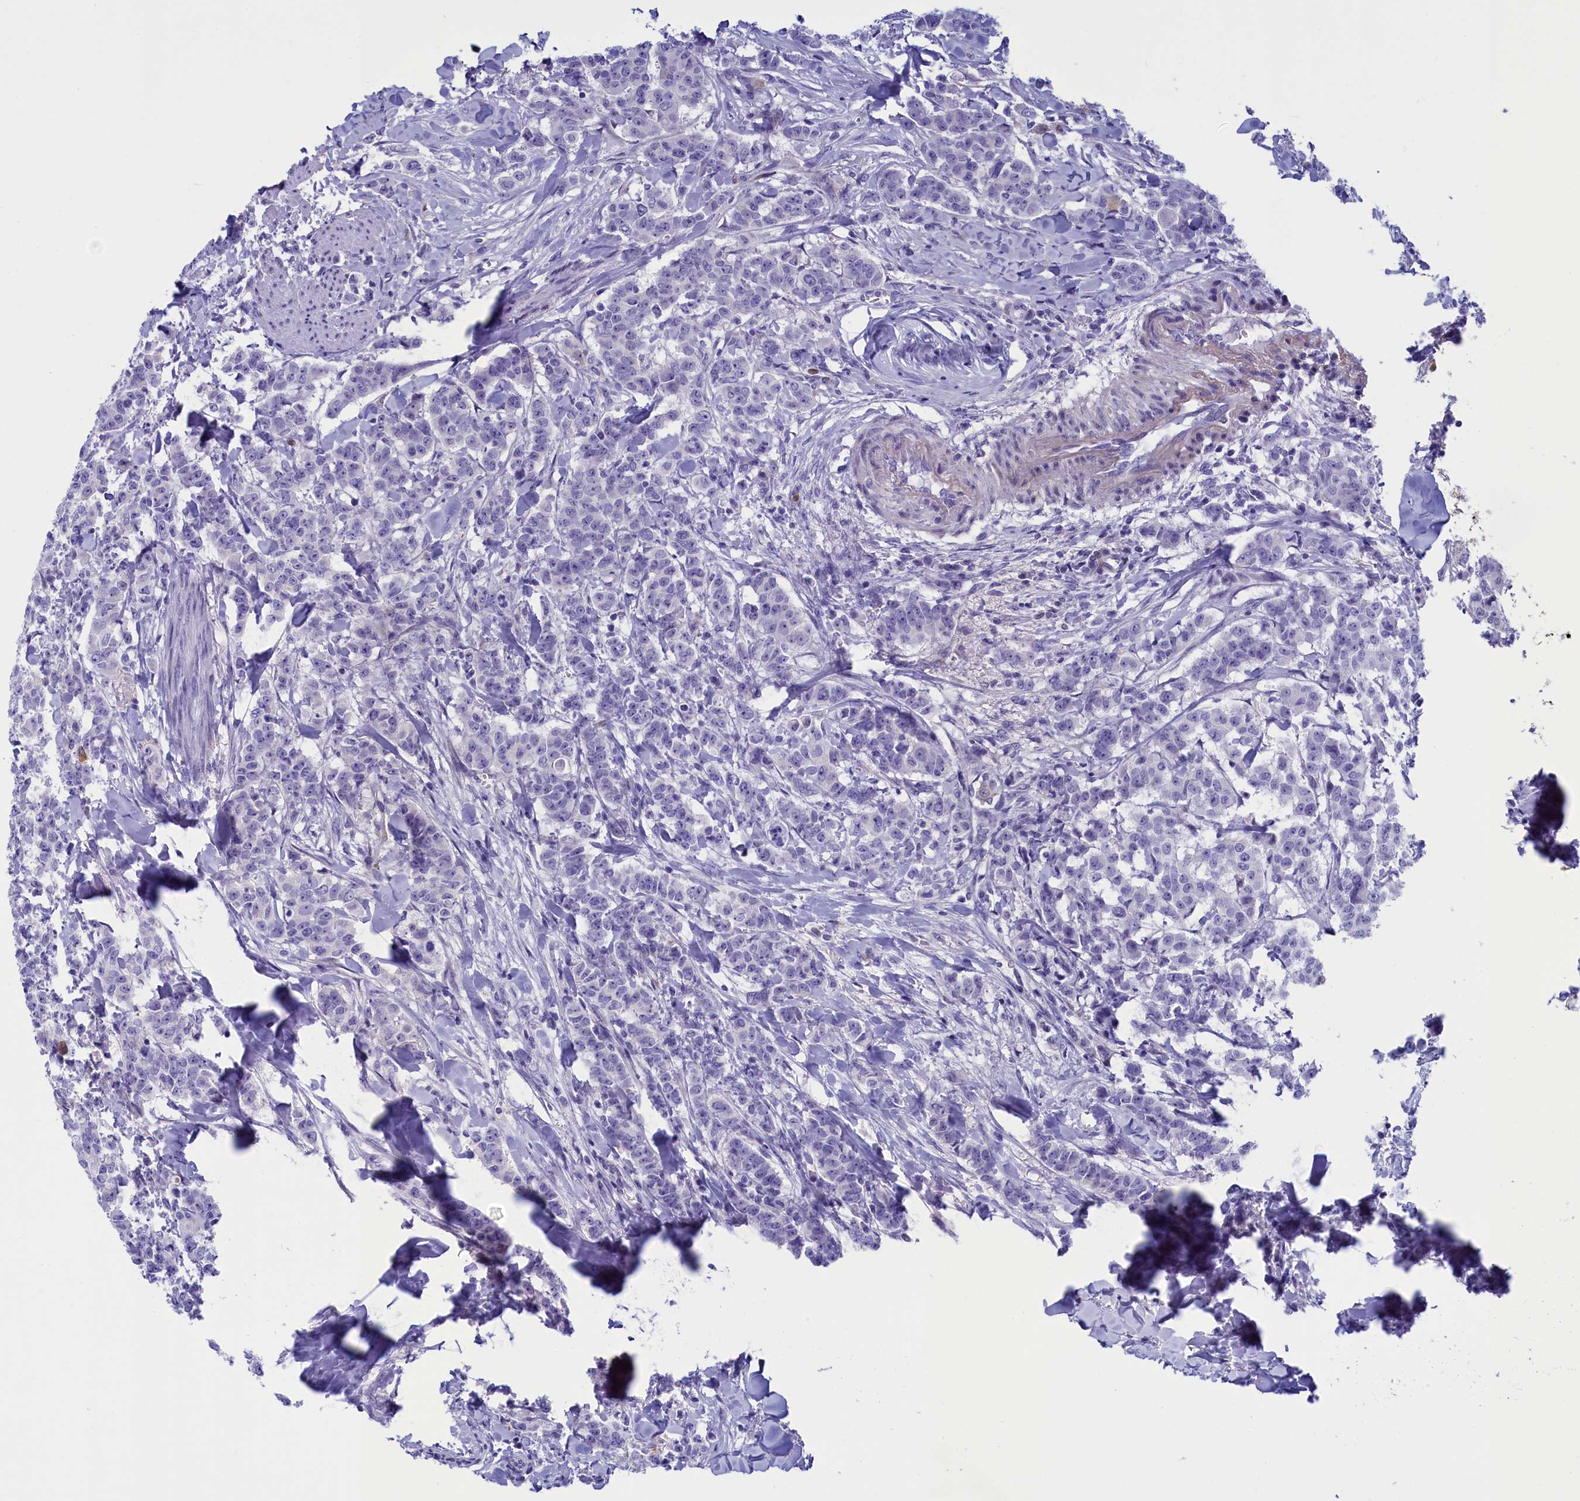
{"staining": {"intensity": "negative", "quantity": "none", "location": "none"}, "tissue": "breast cancer", "cell_type": "Tumor cells", "image_type": "cancer", "snomed": [{"axis": "morphology", "description": "Duct carcinoma"}, {"axis": "topography", "description": "Breast"}], "caption": "DAB immunohistochemical staining of human breast cancer (infiltrating ductal carcinoma) exhibits no significant positivity in tumor cells.", "gene": "LOXL1", "patient": {"sex": "female", "age": 40}}